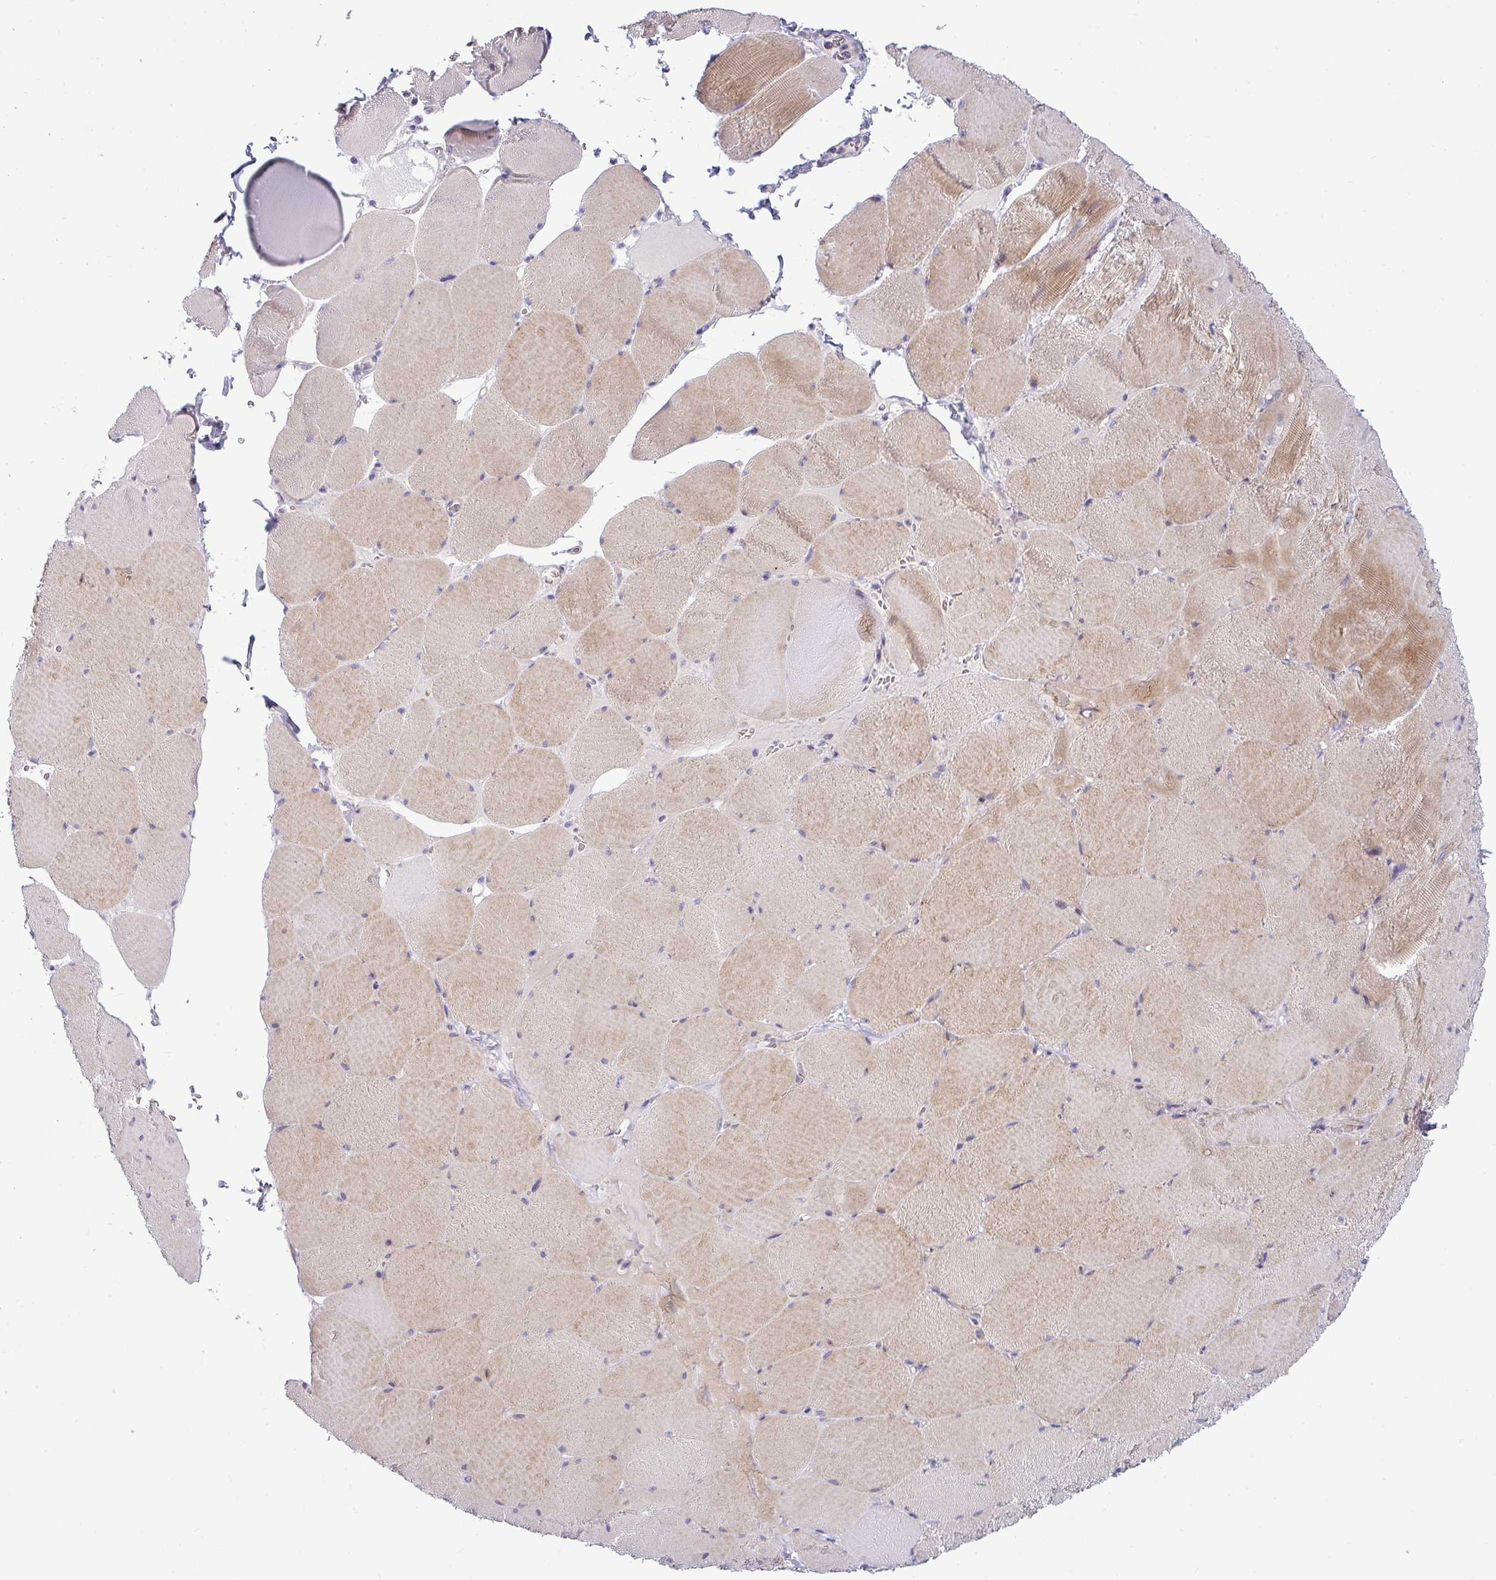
{"staining": {"intensity": "weak", "quantity": ">75%", "location": "cytoplasmic/membranous"}, "tissue": "skeletal muscle", "cell_type": "Myocytes", "image_type": "normal", "snomed": [{"axis": "morphology", "description": "Normal tissue, NOS"}, {"axis": "topography", "description": "Skeletal muscle"}, {"axis": "topography", "description": "Head-Neck"}], "caption": "Immunohistochemical staining of normal human skeletal muscle shows weak cytoplasmic/membranous protein expression in approximately >75% of myocytes.", "gene": "ACAP3", "patient": {"sex": "male", "age": 66}}